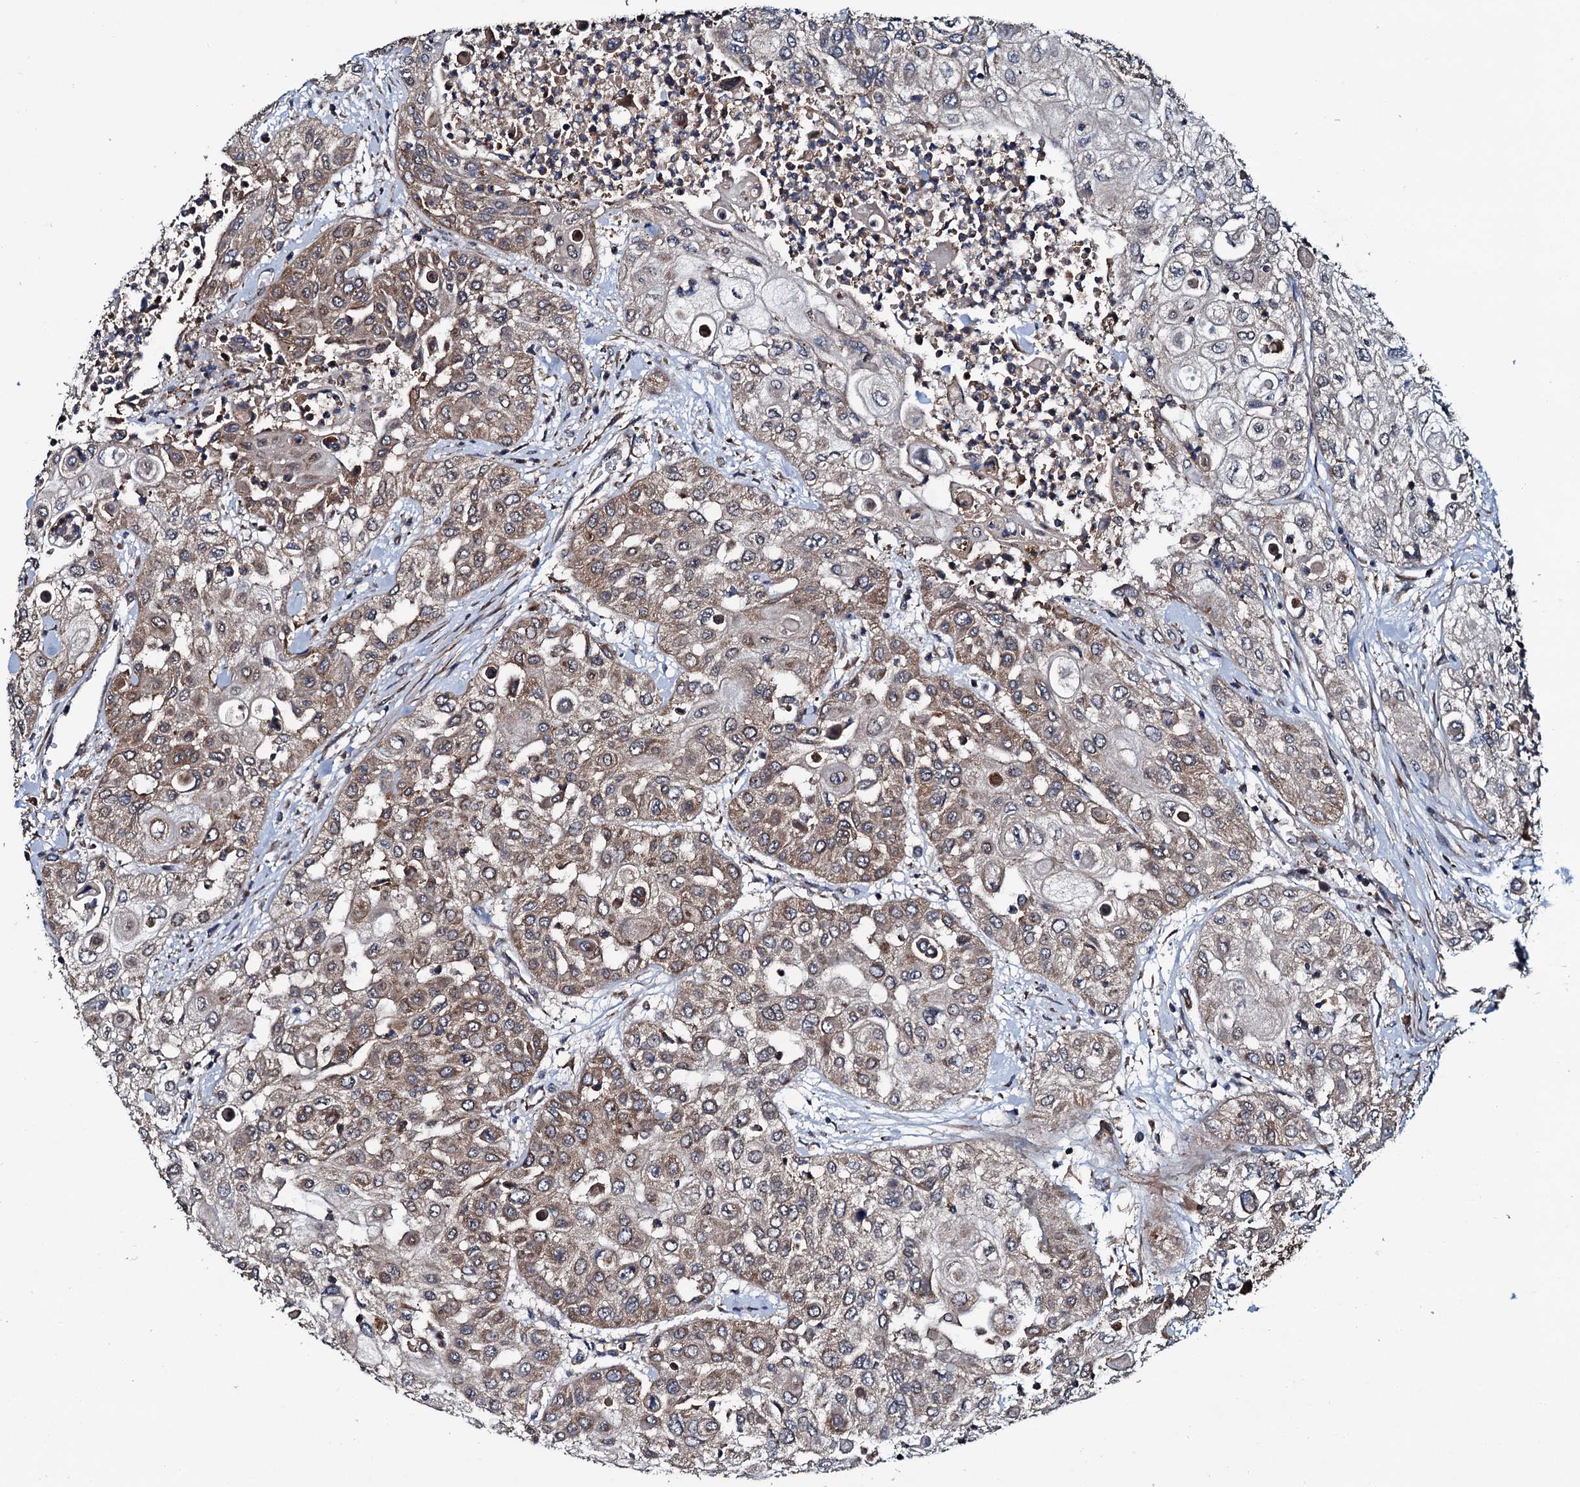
{"staining": {"intensity": "moderate", "quantity": ">75%", "location": "cytoplasmic/membranous"}, "tissue": "urothelial cancer", "cell_type": "Tumor cells", "image_type": "cancer", "snomed": [{"axis": "morphology", "description": "Urothelial carcinoma, High grade"}, {"axis": "topography", "description": "Urinary bladder"}], "caption": "A histopathology image of human urothelial cancer stained for a protein reveals moderate cytoplasmic/membranous brown staining in tumor cells.", "gene": "NEK1", "patient": {"sex": "female", "age": 79}}